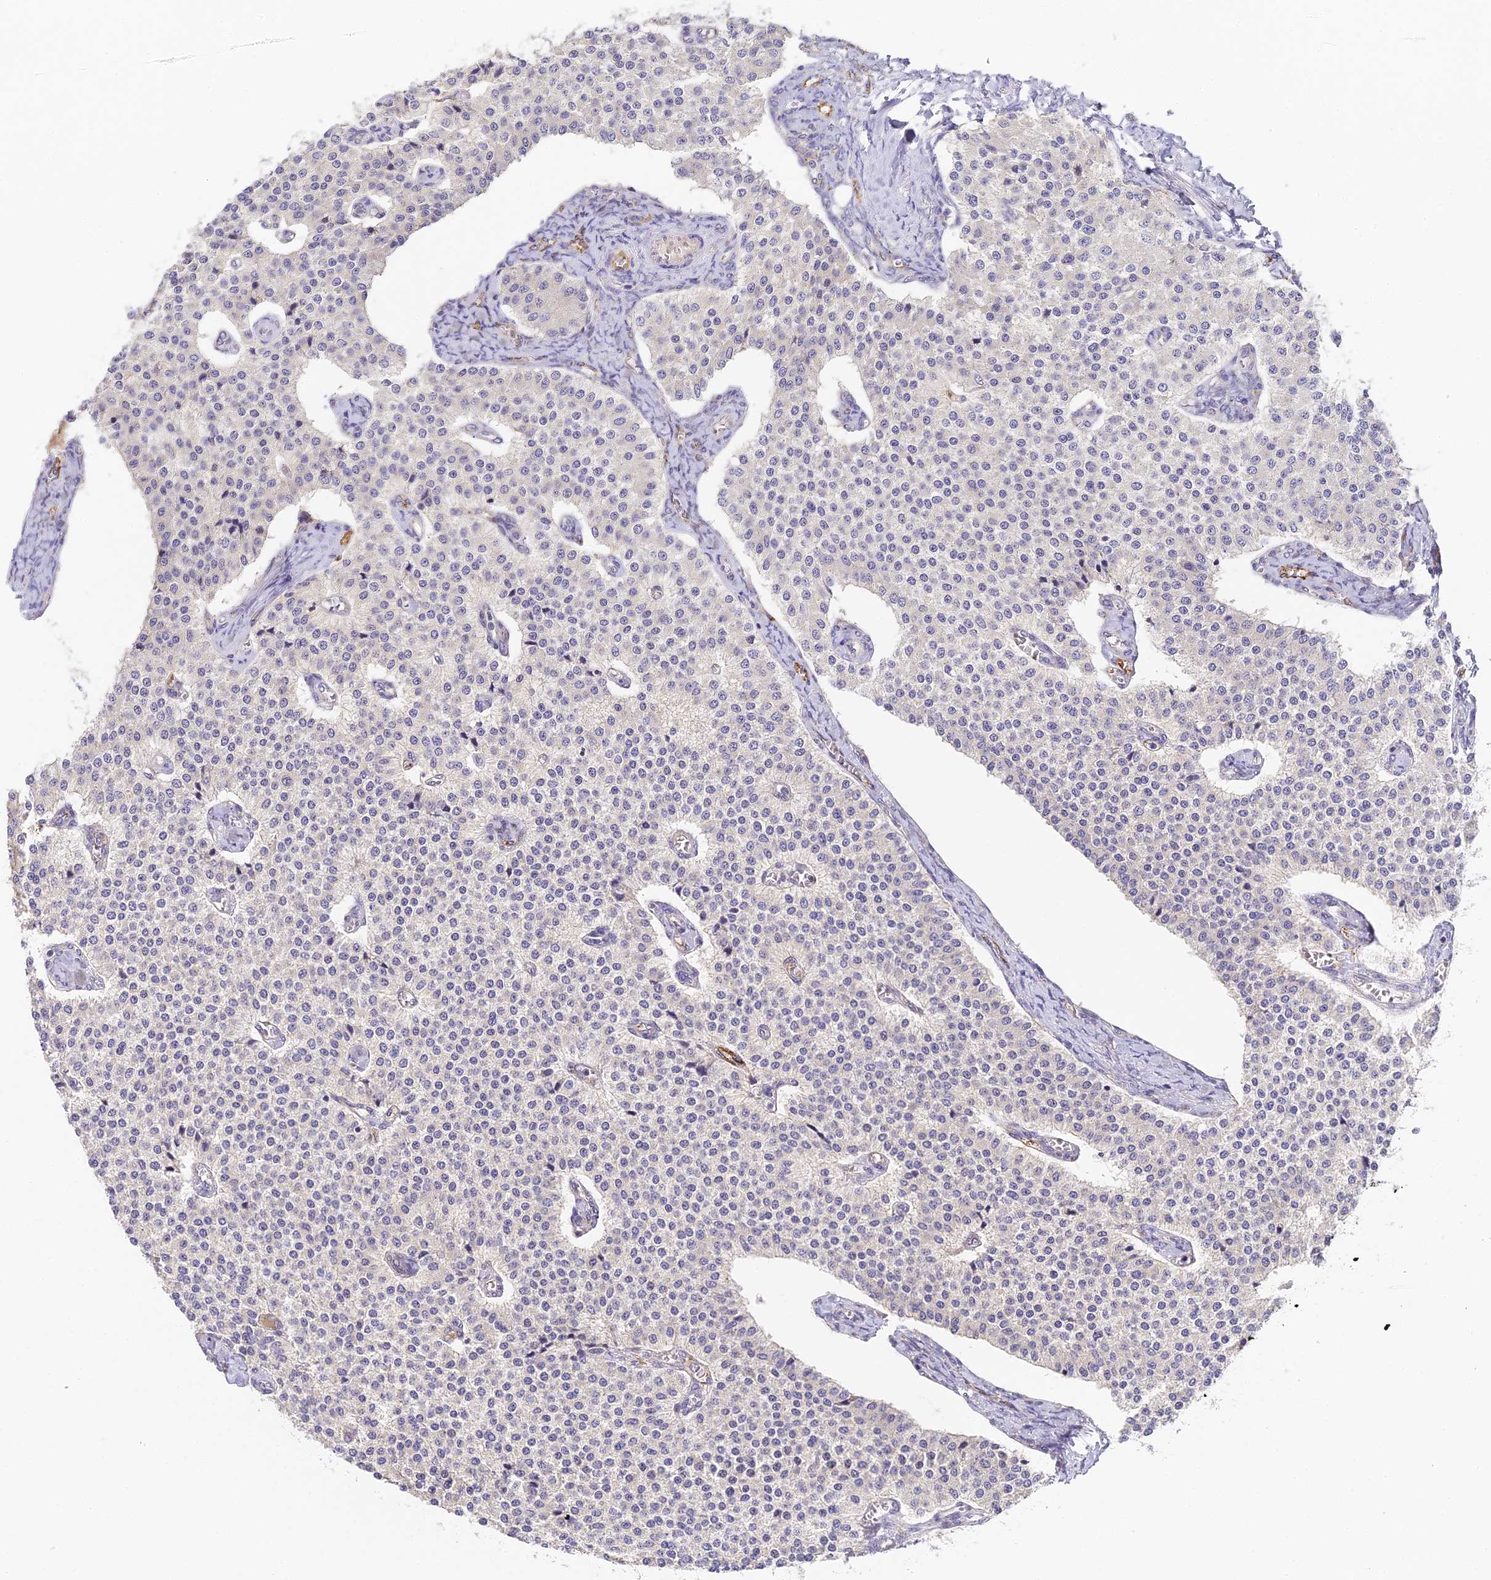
{"staining": {"intensity": "negative", "quantity": "none", "location": "none"}, "tissue": "carcinoid", "cell_type": "Tumor cells", "image_type": "cancer", "snomed": [{"axis": "morphology", "description": "Carcinoid, malignant, NOS"}, {"axis": "topography", "description": "Colon"}], "caption": "A histopathology image of human carcinoid is negative for staining in tumor cells.", "gene": "DNAAF10", "patient": {"sex": "female", "age": 52}}